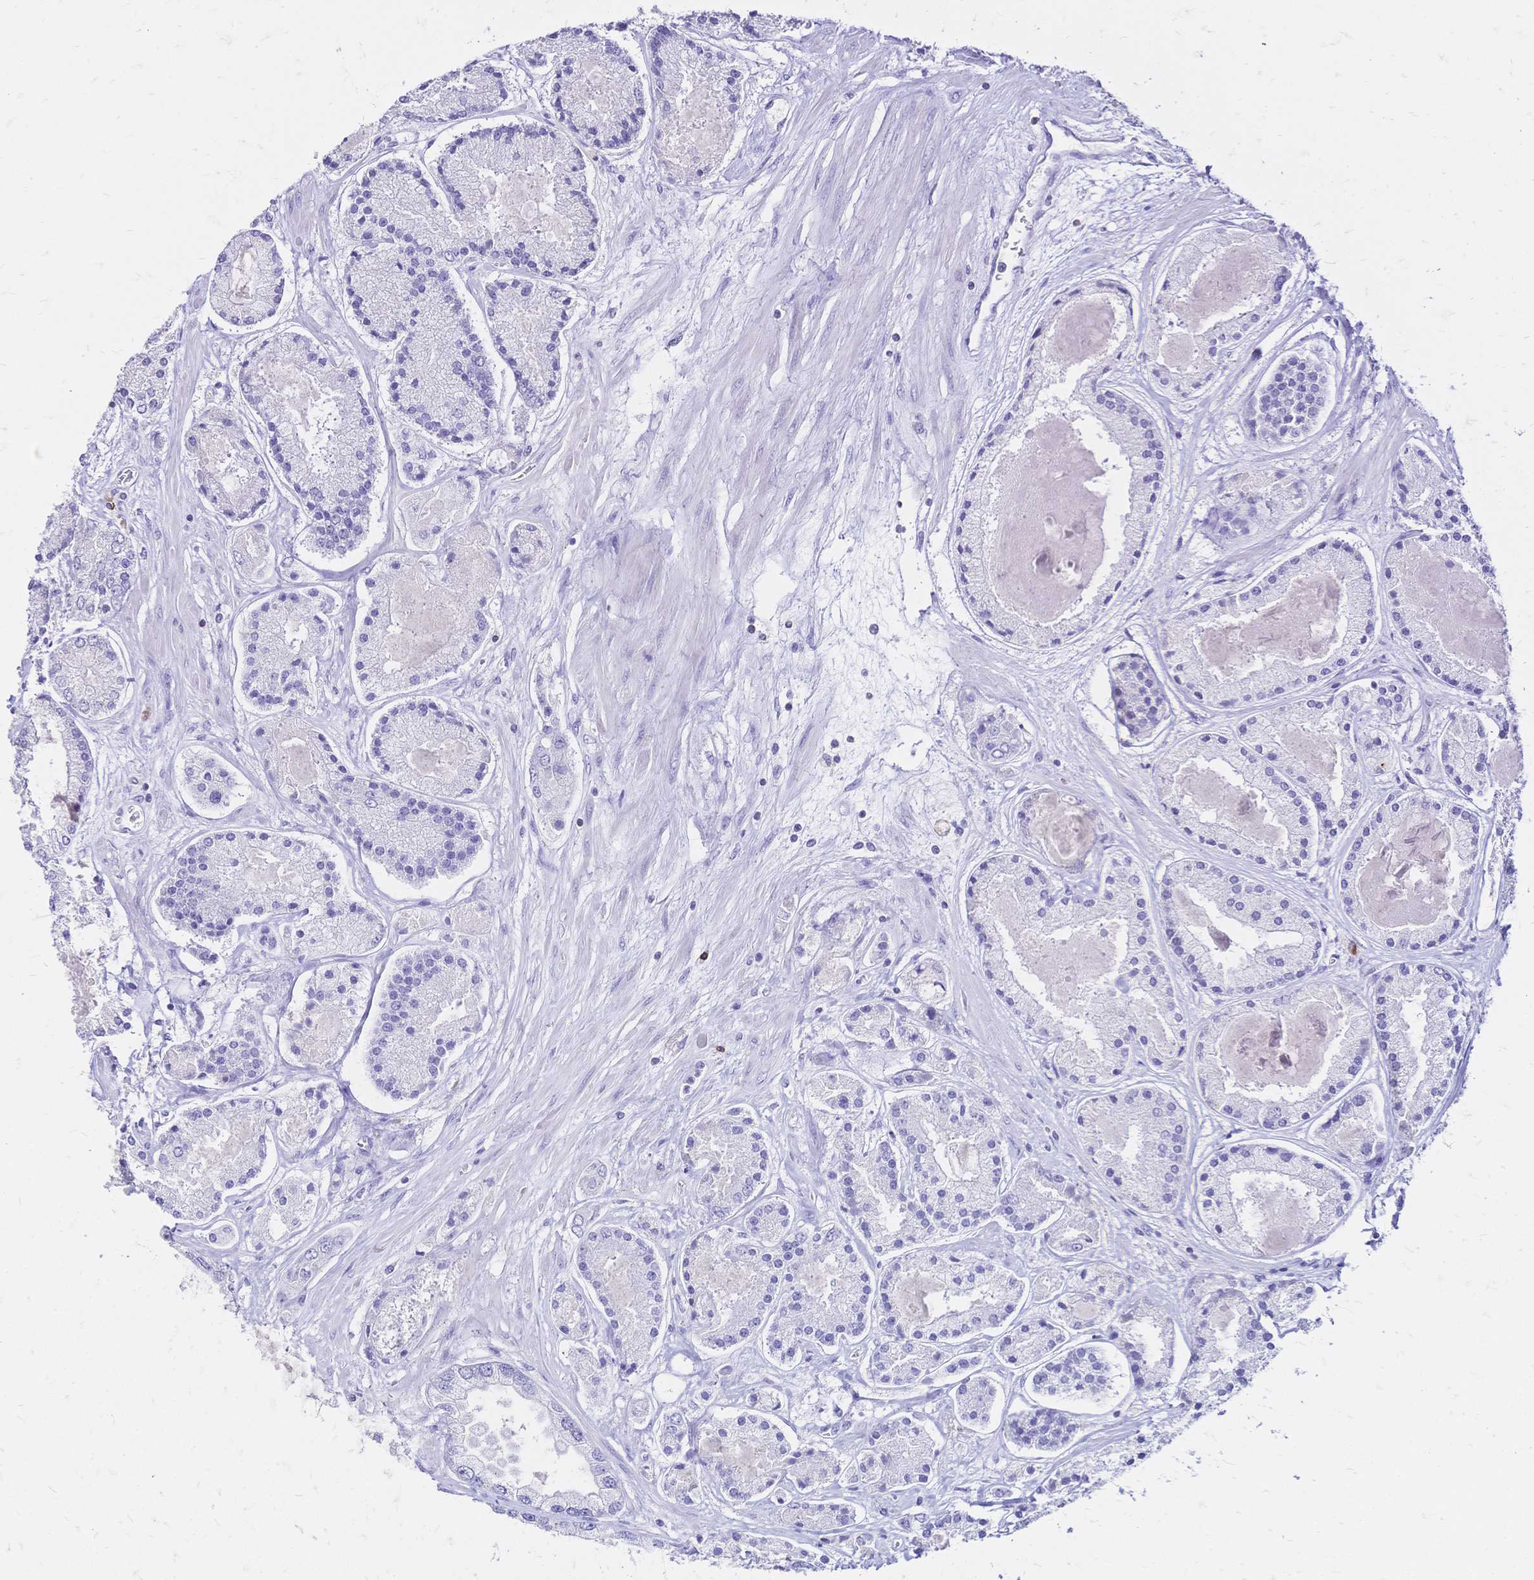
{"staining": {"intensity": "negative", "quantity": "none", "location": "none"}, "tissue": "prostate cancer", "cell_type": "Tumor cells", "image_type": "cancer", "snomed": [{"axis": "morphology", "description": "Adenocarcinoma, High grade"}, {"axis": "topography", "description": "Prostate"}], "caption": "Immunohistochemical staining of adenocarcinoma (high-grade) (prostate) shows no significant positivity in tumor cells. (Stains: DAB (3,3'-diaminobenzidine) immunohistochemistry (IHC) with hematoxylin counter stain, Microscopy: brightfield microscopy at high magnification).", "gene": "IL2RA", "patient": {"sex": "male", "age": 67}}